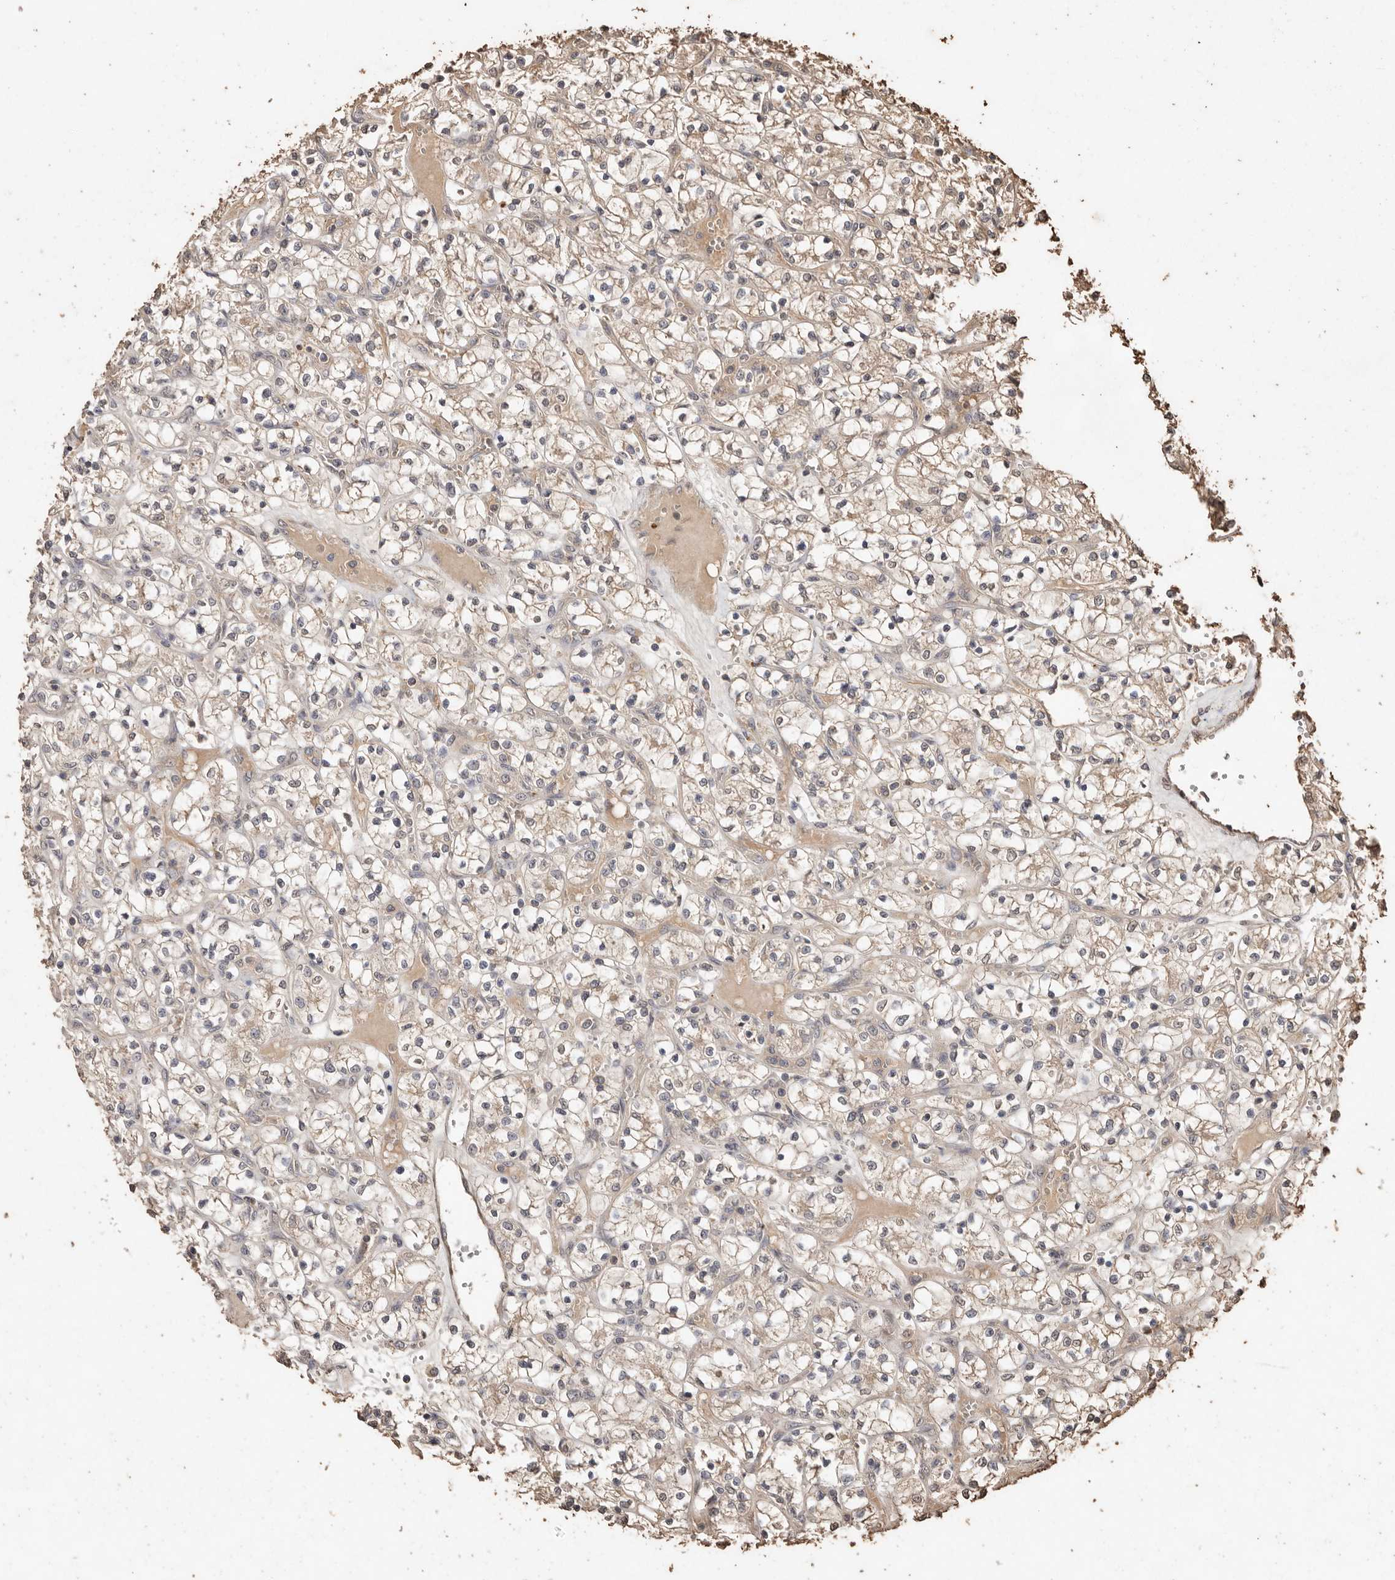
{"staining": {"intensity": "weak", "quantity": ">75%", "location": "cytoplasmic/membranous"}, "tissue": "renal cancer", "cell_type": "Tumor cells", "image_type": "cancer", "snomed": [{"axis": "morphology", "description": "Adenocarcinoma, NOS"}, {"axis": "topography", "description": "Kidney"}], "caption": "Renal cancer (adenocarcinoma) stained for a protein (brown) demonstrates weak cytoplasmic/membranous positive positivity in about >75% of tumor cells.", "gene": "PKDCC", "patient": {"sex": "female", "age": 69}}